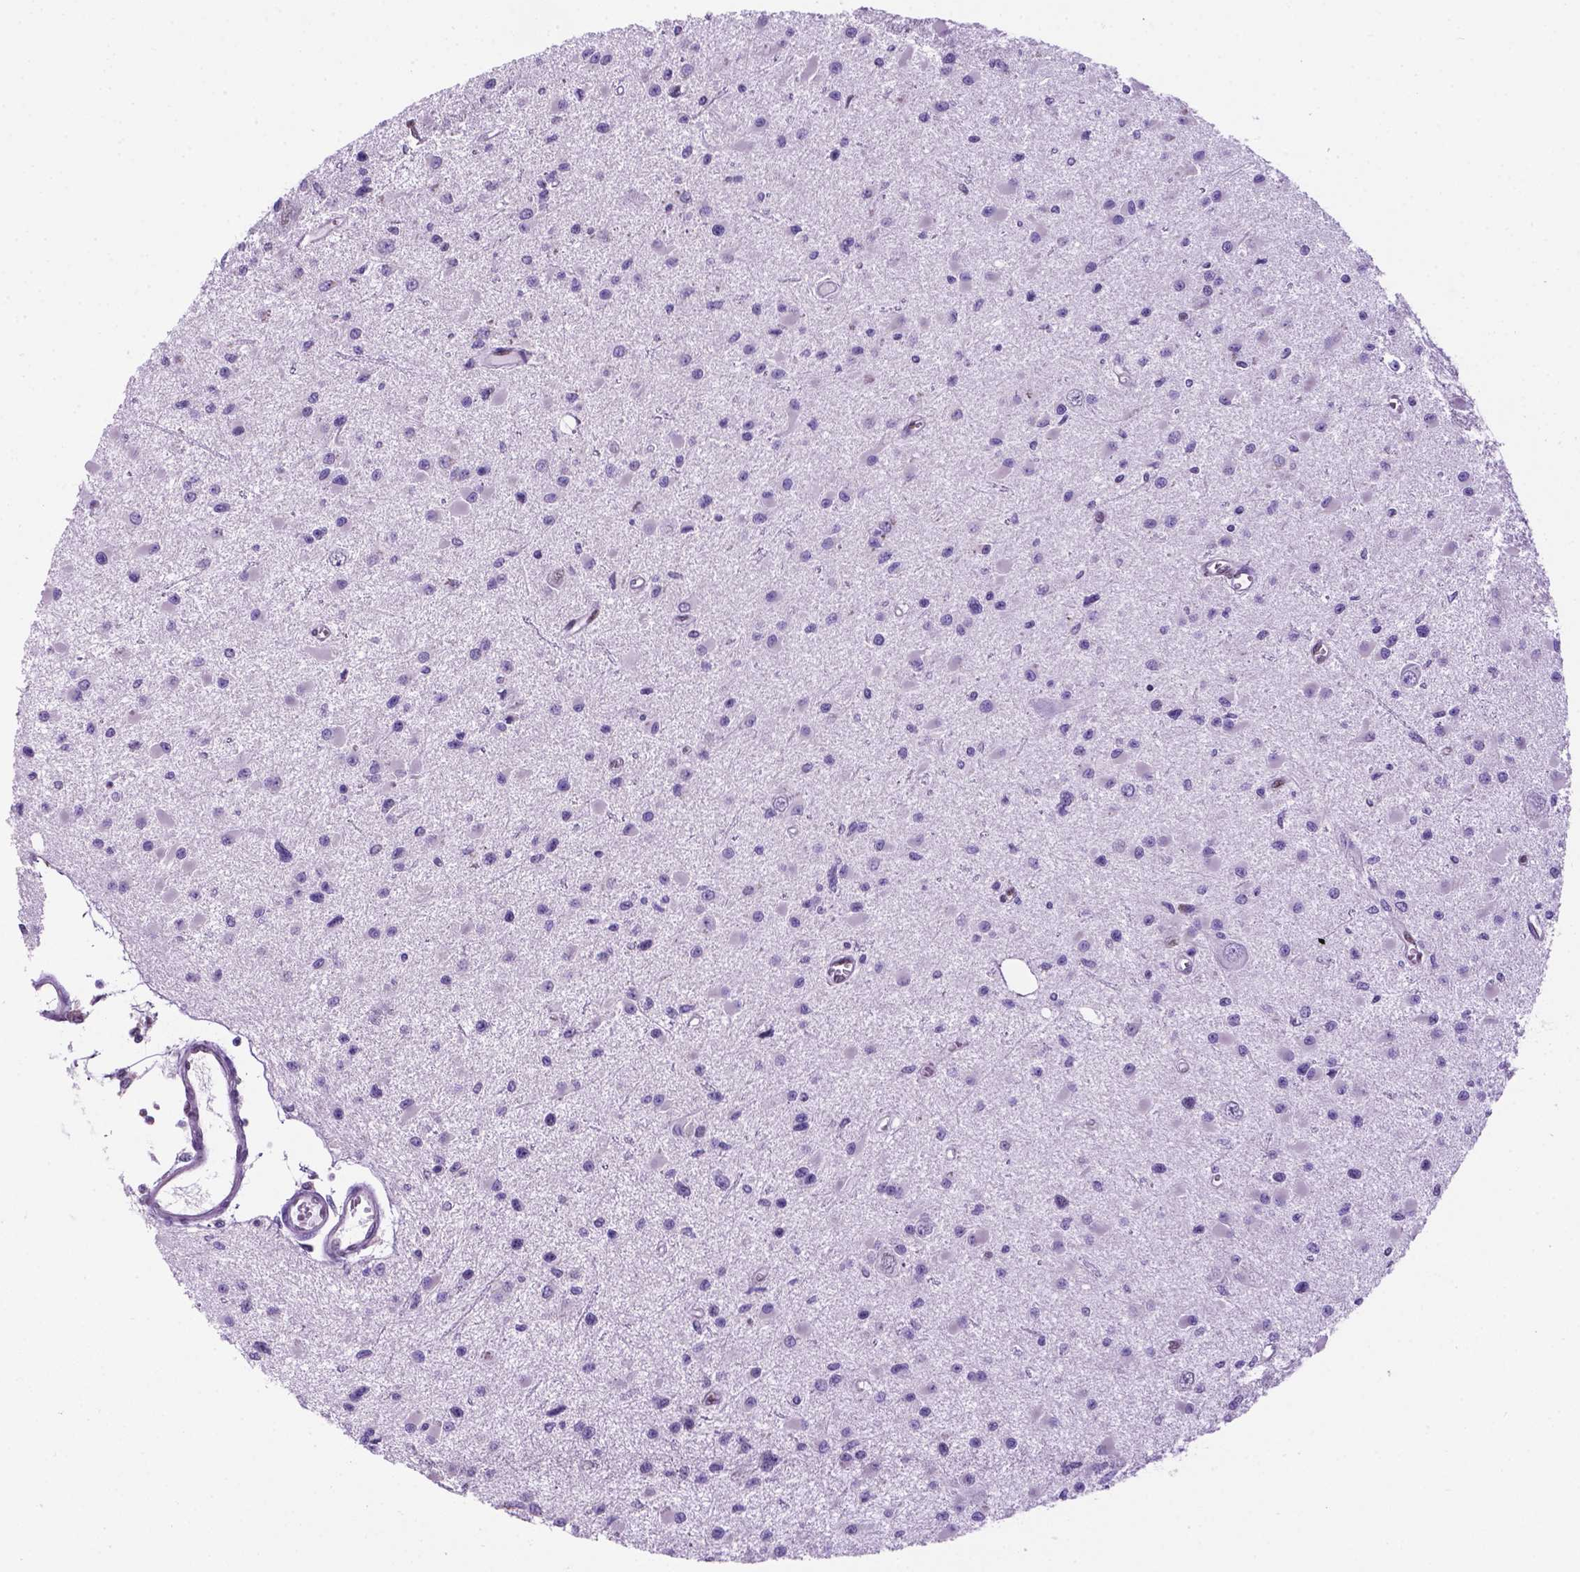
{"staining": {"intensity": "negative", "quantity": "none", "location": "none"}, "tissue": "glioma", "cell_type": "Tumor cells", "image_type": "cancer", "snomed": [{"axis": "morphology", "description": "Glioma, malignant, High grade"}, {"axis": "topography", "description": "Brain"}], "caption": "Tumor cells show no significant protein positivity in malignant high-grade glioma.", "gene": "TMEM210", "patient": {"sex": "male", "age": 54}}